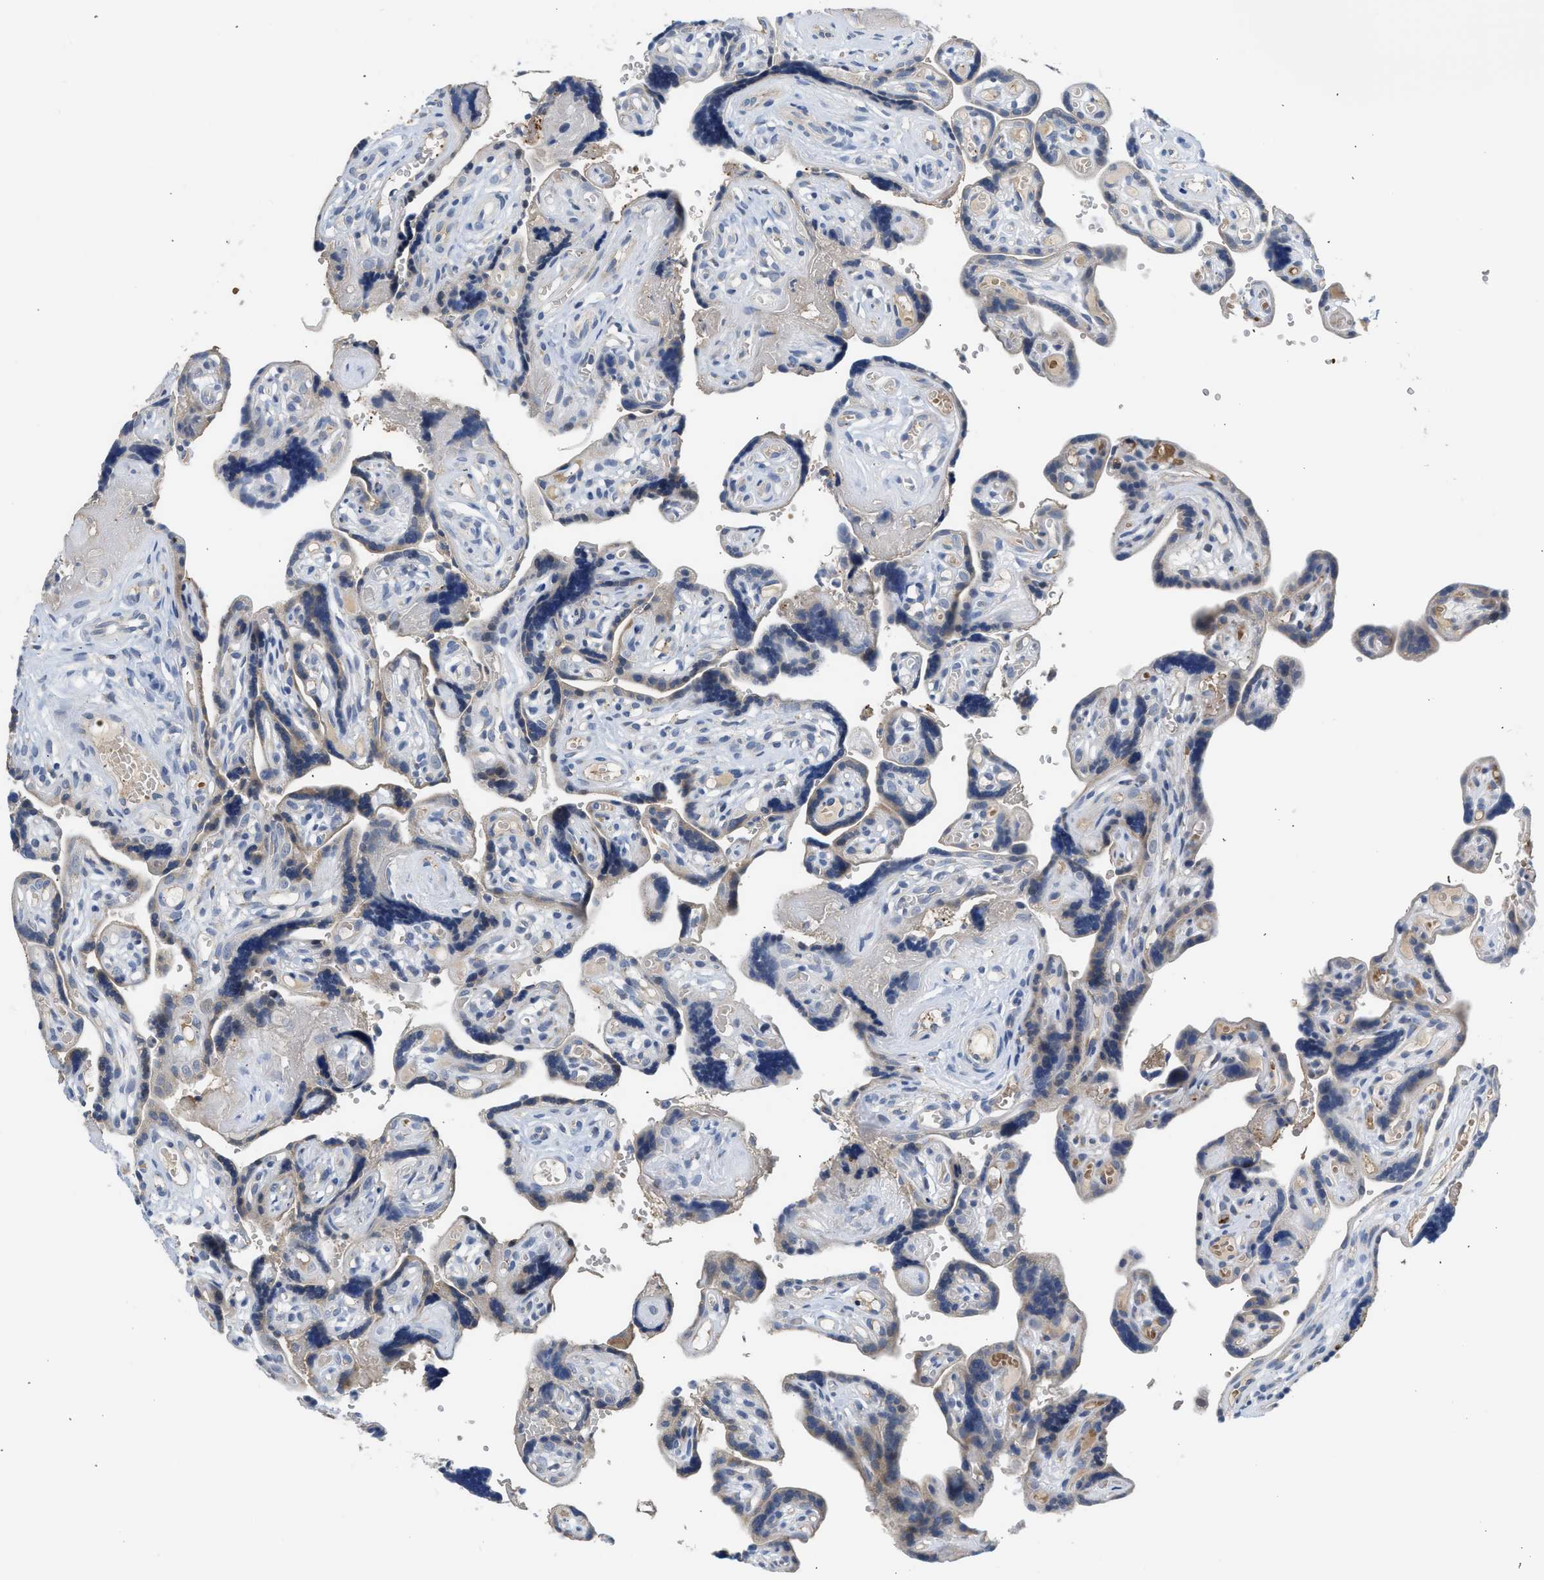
{"staining": {"intensity": "weak", "quantity": "25%-75%", "location": "cytoplasmic/membranous"}, "tissue": "placenta", "cell_type": "Decidual cells", "image_type": "normal", "snomed": [{"axis": "morphology", "description": "Normal tissue, NOS"}, {"axis": "topography", "description": "Placenta"}], "caption": "Benign placenta displays weak cytoplasmic/membranous positivity in about 25%-75% of decidual cells.", "gene": "PIM1", "patient": {"sex": "female", "age": 30}}